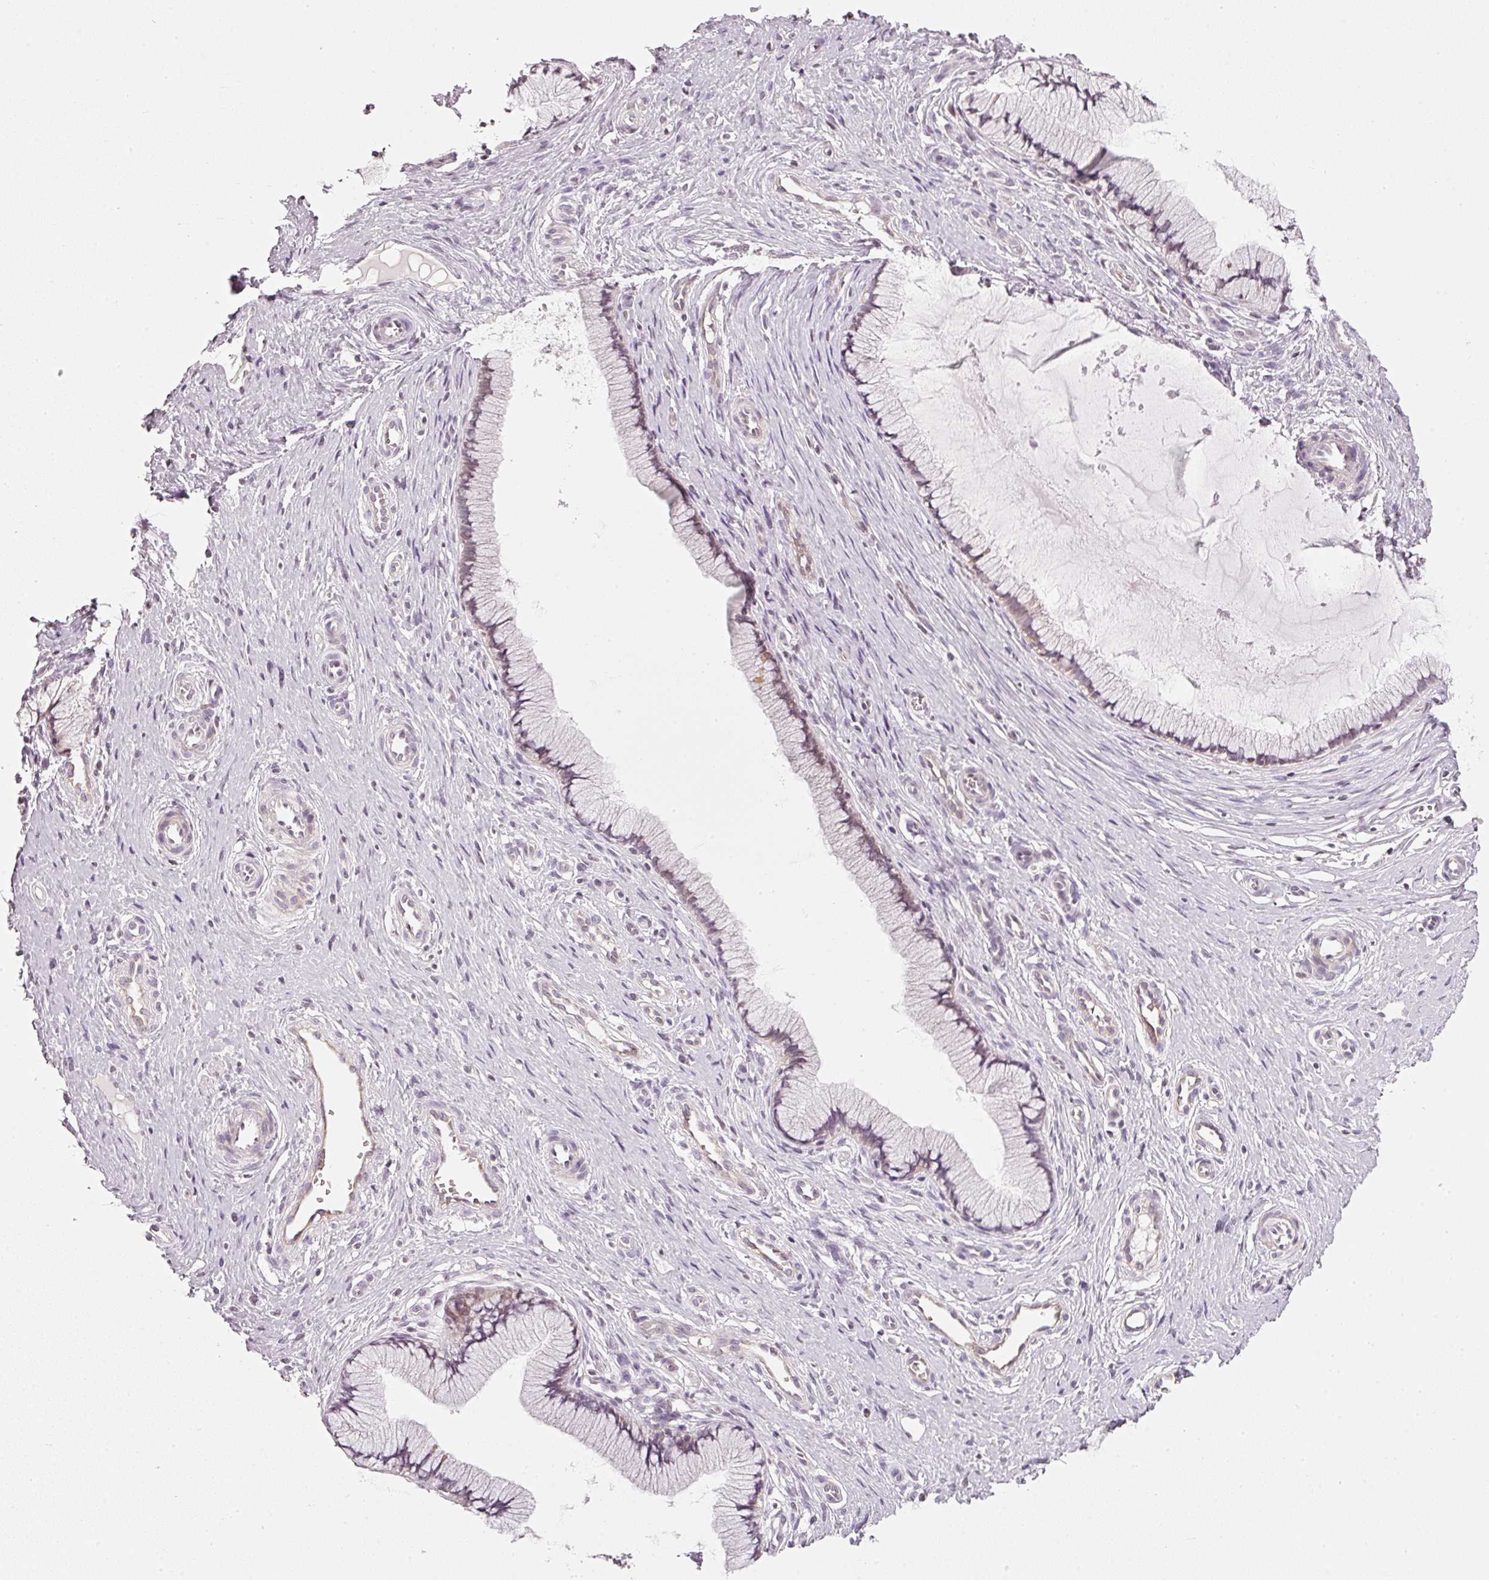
{"staining": {"intensity": "weak", "quantity": "25%-75%", "location": "cytoplasmic/membranous"}, "tissue": "cervix", "cell_type": "Glandular cells", "image_type": "normal", "snomed": [{"axis": "morphology", "description": "Normal tissue, NOS"}, {"axis": "topography", "description": "Cervix"}], "caption": "IHC of normal cervix demonstrates low levels of weak cytoplasmic/membranous positivity in about 25%-75% of glandular cells. (IHC, brightfield microscopy, high magnification).", "gene": "NRDE2", "patient": {"sex": "female", "age": 36}}